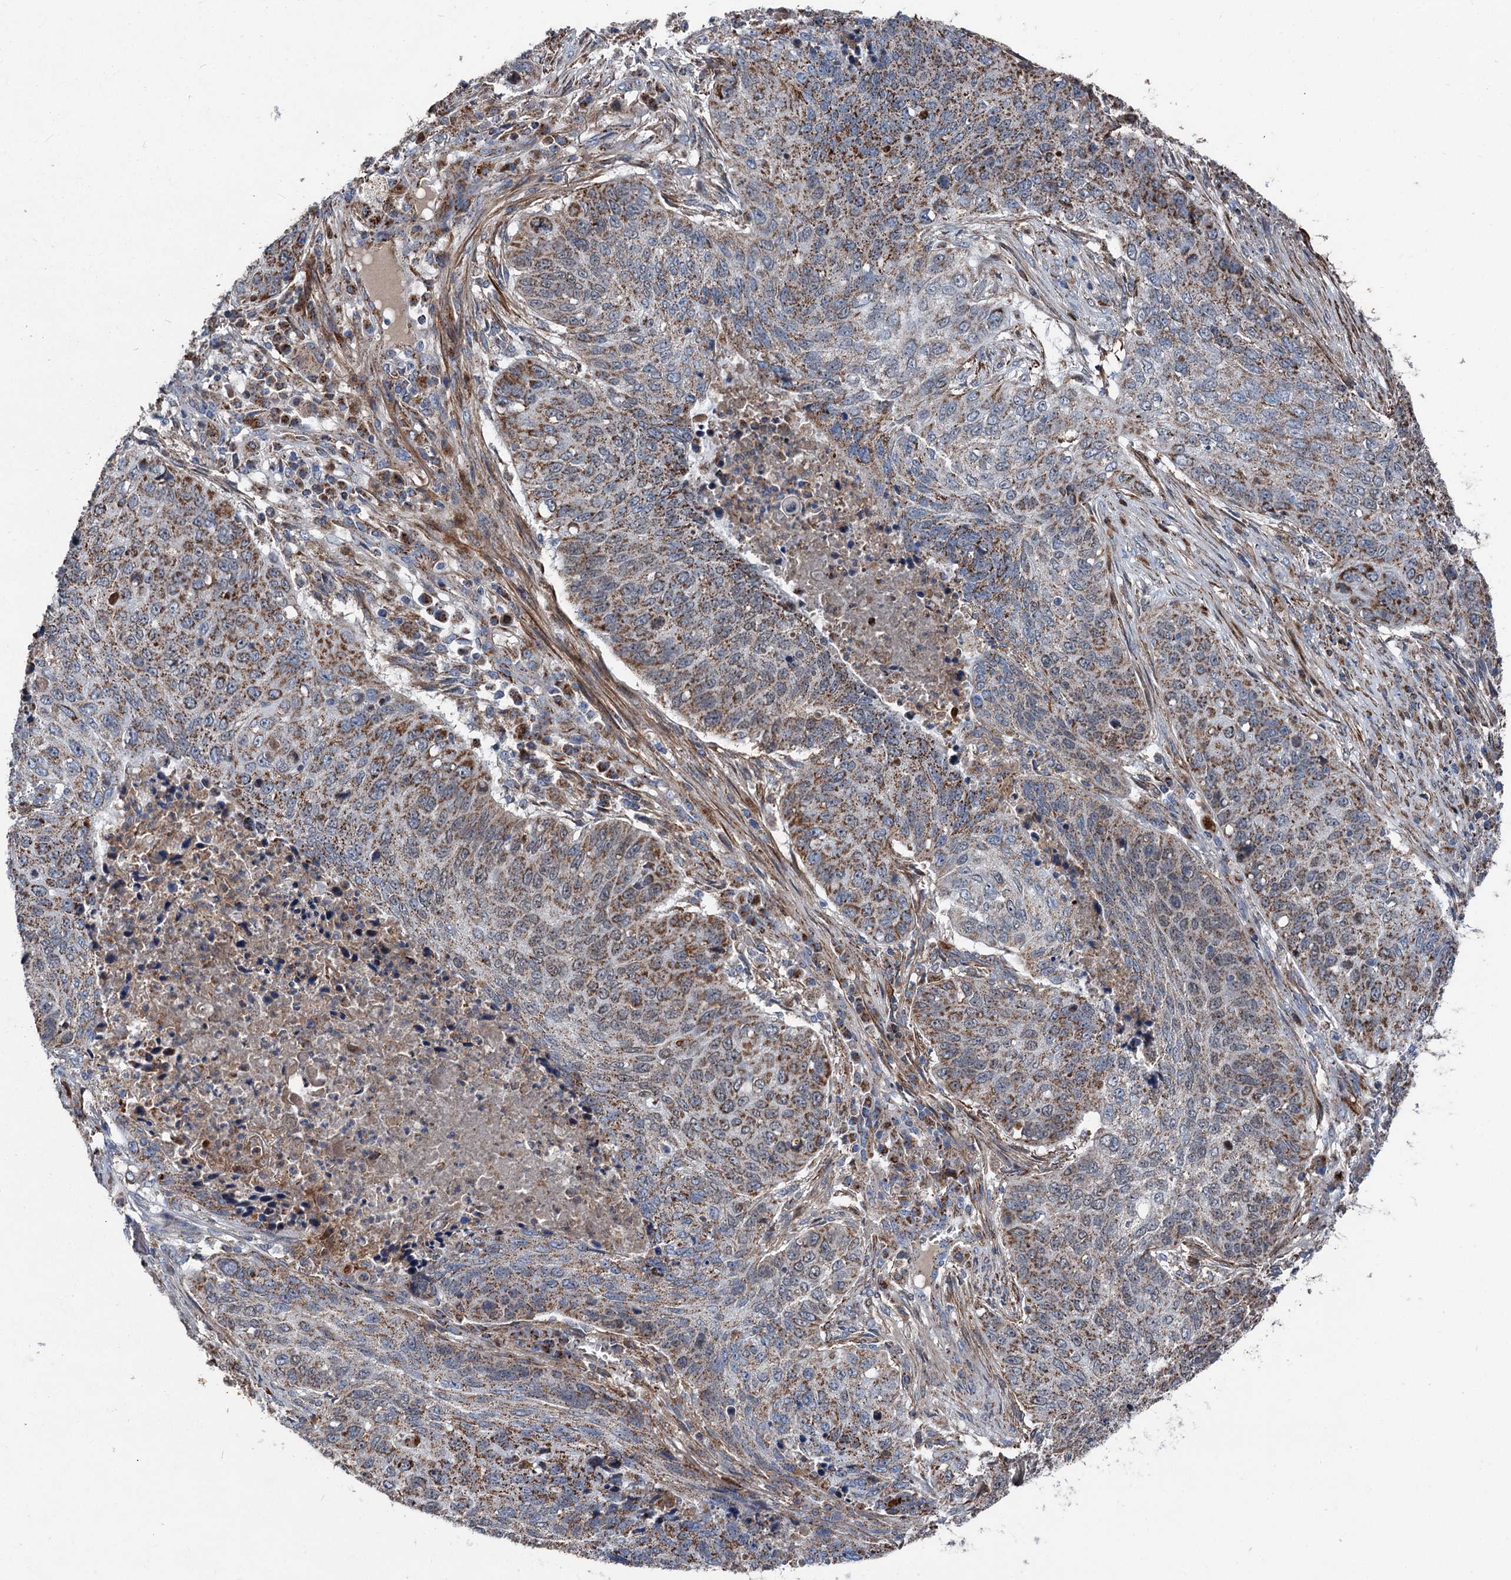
{"staining": {"intensity": "moderate", "quantity": ">75%", "location": "cytoplasmic/membranous"}, "tissue": "lung cancer", "cell_type": "Tumor cells", "image_type": "cancer", "snomed": [{"axis": "morphology", "description": "Squamous cell carcinoma, NOS"}, {"axis": "topography", "description": "Lung"}], "caption": "Tumor cells display moderate cytoplasmic/membranous expression in about >75% of cells in lung cancer (squamous cell carcinoma). The protein is stained brown, and the nuclei are stained in blue (DAB (3,3'-diaminobenzidine) IHC with brightfield microscopy, high magnification).", "gene": "DDIAS", "patient": {"sex": "female", "age": 63}}